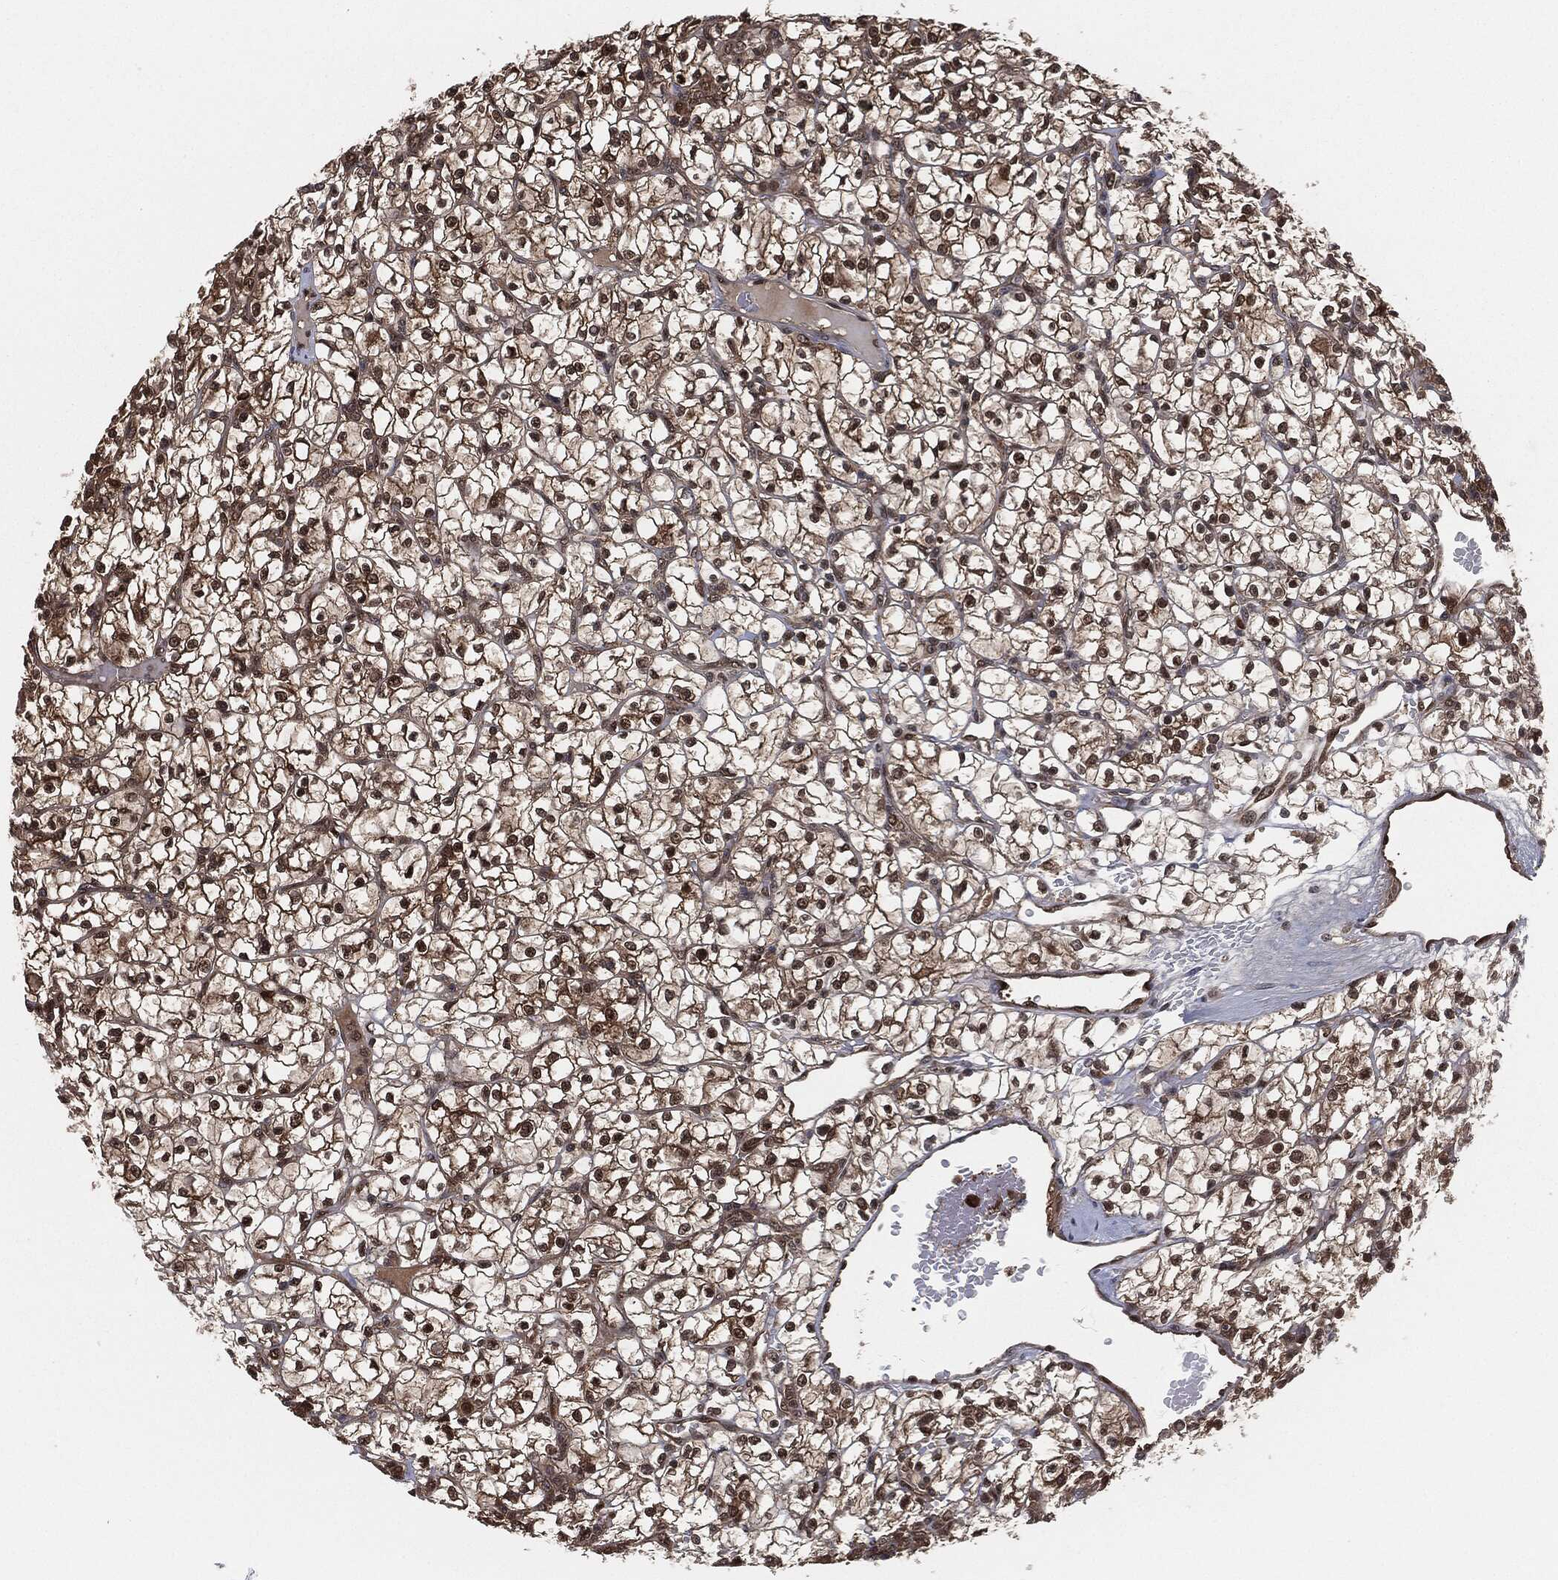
{"staining": {"intensity": "moderate", "quantity": ">75%", "location": "cytoplasmic/membranous,nuclear"}, "tissue": "renal cancer", "cell_type": "Tumor cells", "image_type": "cancer", "snomed": [{"axis": "morphology", "description": "Adenocarcinoma, NOS"}, {"axis": "topography", "description": "Kidney"}], "caption": "Renal adenocarcinoma stained with a protein marker demonstrates moderate staining in tumor cells.", "gene": "CAPRIN2", "patient": {"sex": "female", "age": 64}}